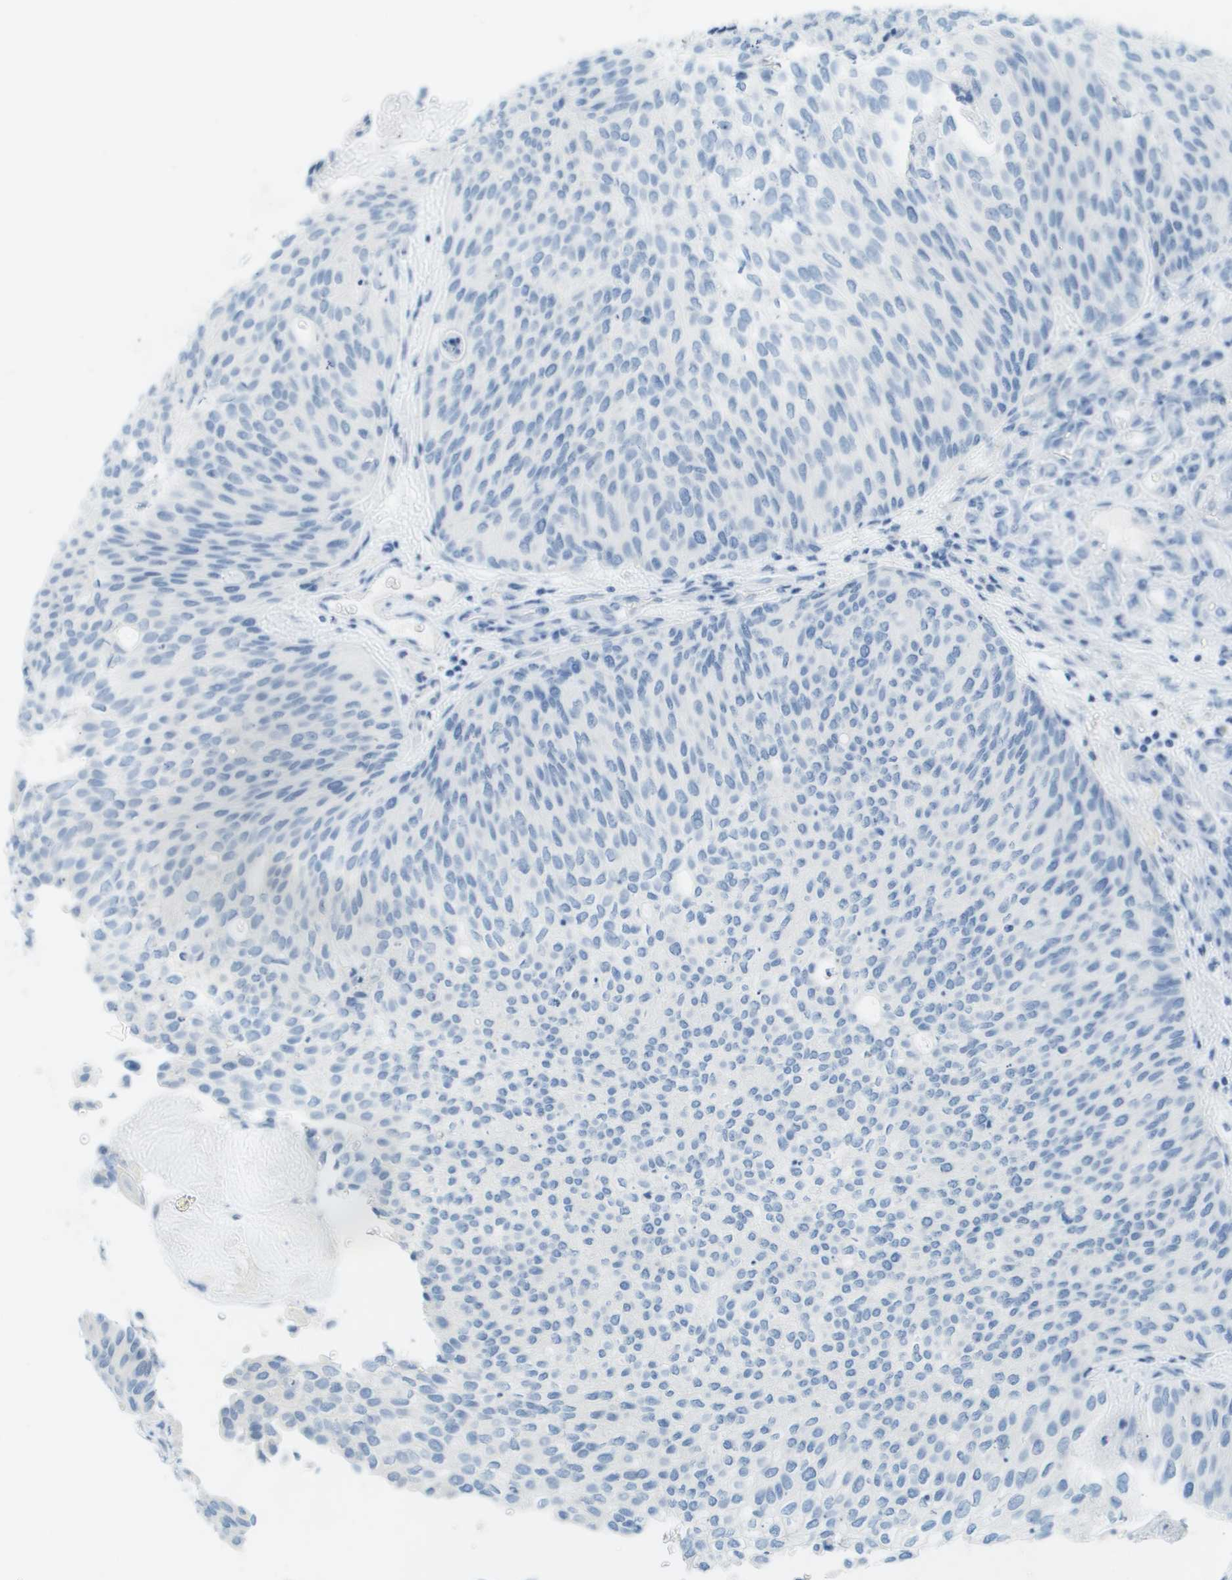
{"staining": {"intensity": "negative", "quantity": "none", "location": "none"}, "tissue": "urothelial cancer", "cell_type": "Tumor cells", "image_type": "cancer", "snomed": [{"axis": "morphology", "description": "Urothelial carcinoma, Low grade"}, {"axis": "topography", "description": "Urinary bladder"}], "caption": "This is an immunohistochemistry histopathology image of human low-grade urothelial carcinoma. There is no staining in tumor cells.", "gene": "CDHR2", "patient": {"sex": "female", "age": 79}}